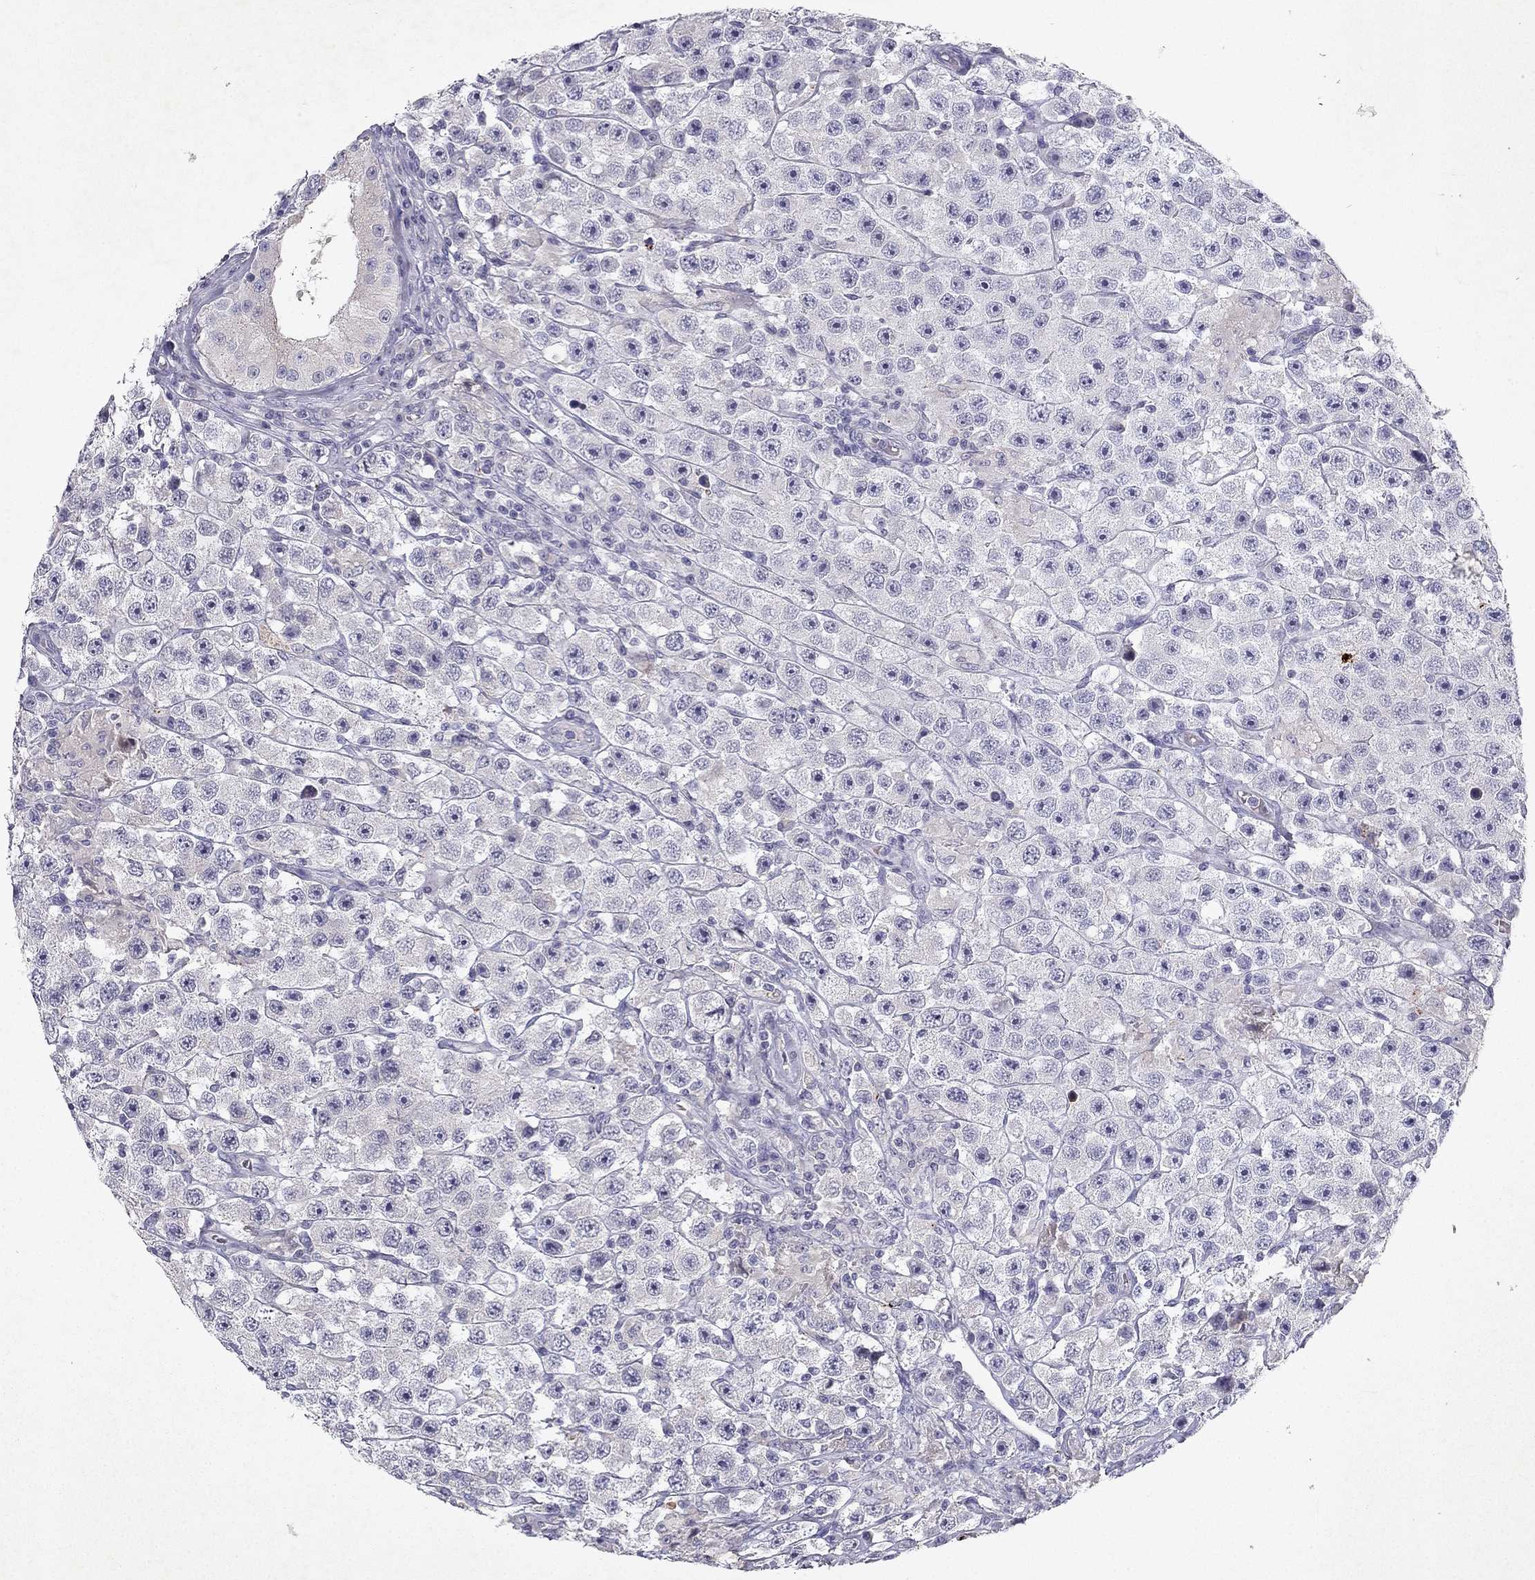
{"staining": {"intensity": "negative", "quantity": "none", "location": "none"}, "tissue": "testis cancer", "cell_type": "Tumor cells", "image_type": "cancer", "snomed": [{"axis": "morphology", "description": "Seminoma, NOS"}, {"axis": "topography", "description": "Testis"}], "caption": "Immunohistochemistry (IHC) photomicrograph of human seminoma (testis) stained for a protein (brown), which shows no expression in tumor cells. Brightfield microscopy of immunohistochemistry (IHC) stained with DAB (brown) and hematoxylin (blue), captured at high magnification.", "gene": "SLC6A4", "patient": {"sex": "male", "age": 45}}